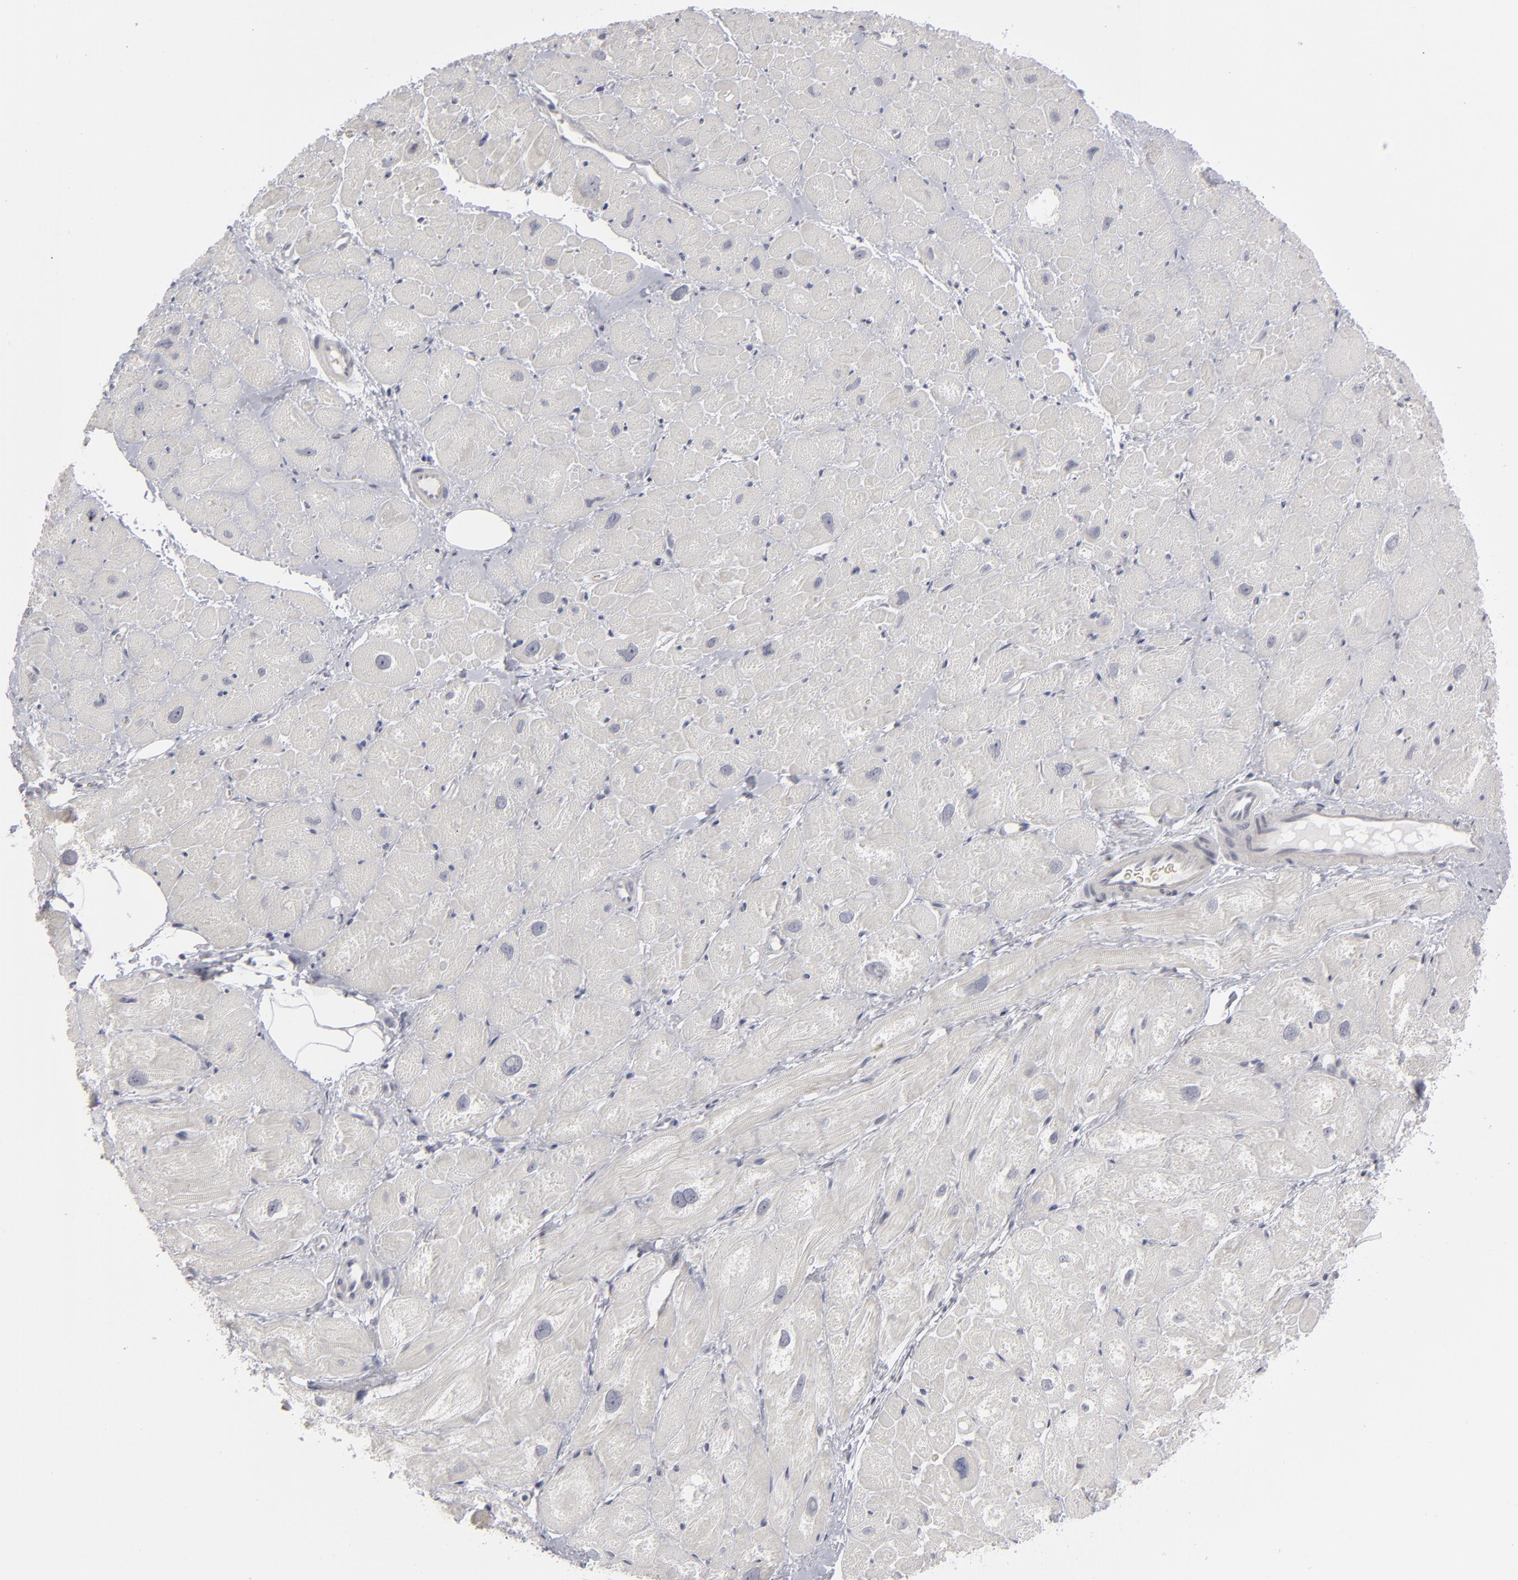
{"staining": {"intensity": "negative", "quantity": "none", "location": "none"}, "tissue": "heart muscle", "cell_type": "Cardiomyocytes", "image_type": "normal", "snomed": [{"axis": "morphology", "description": "Normal tissue, NOS"}, {"axis": "topography", "description": "Heart"}], "caption": "The histopathology image exhibits no significant positivity in cardiomyocytes of heart muscle. (DAB immunohistochemistry (IHC), high magnification).", "gene": "KIAA1210", "patient": {"sex": "male", "age": 49}}